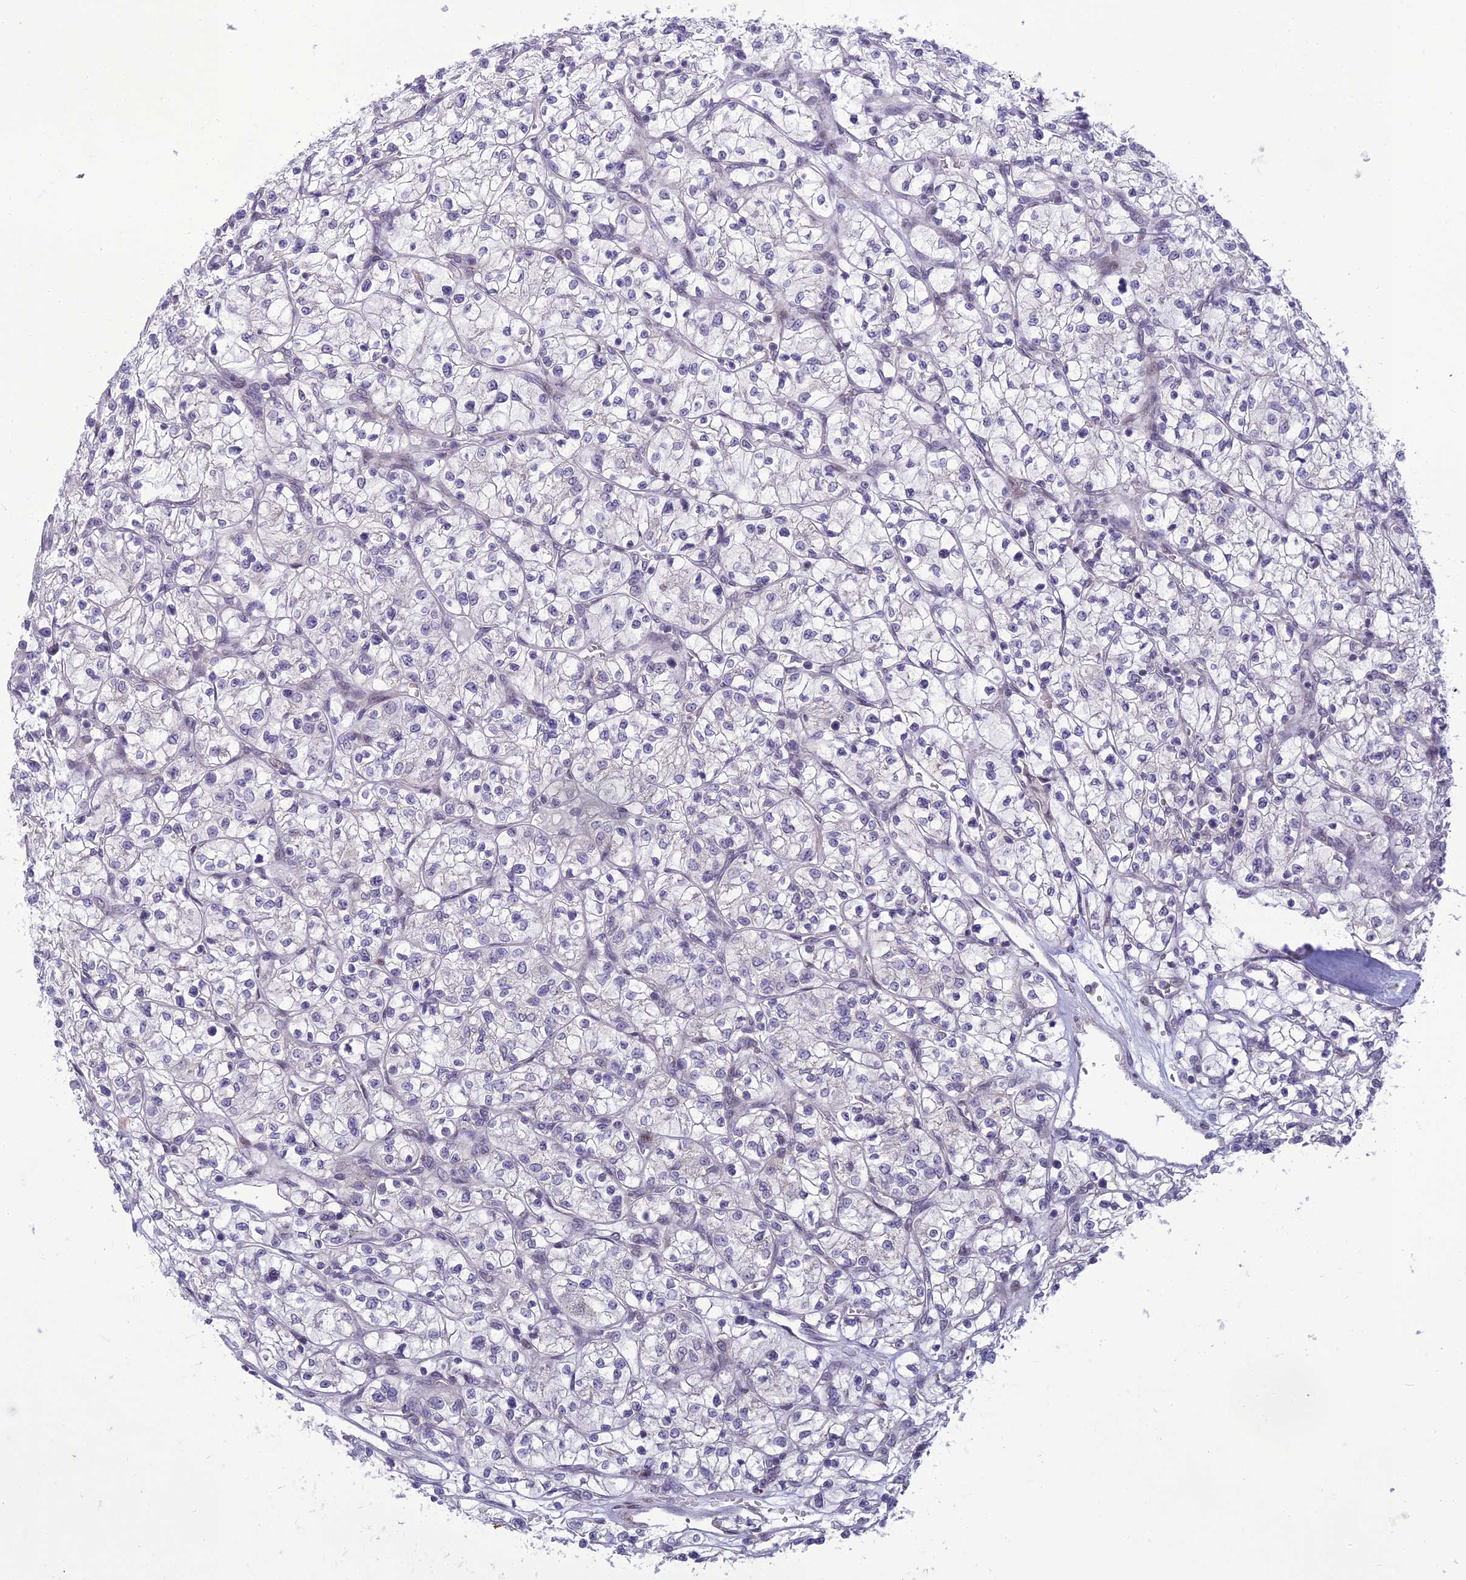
{"staining": {"intensity": "negative", "quantity": "none", "location": "none"}, "tissue": "renal cancer", "cell_type": "Tumor cells", "image_type": "cancer", "snomed": [{"axis": "morphology", "description": "Adenocarcinoma, NOS"}, {"axis": "topography", "description": "Kidney"}], "caption": "A histopathology image of adenocarcinoma (renal) stained for a protein shows no brown staining in tumor cells.", "gene": "DTX2", "patient": {"sex": "female", "age": 64}}